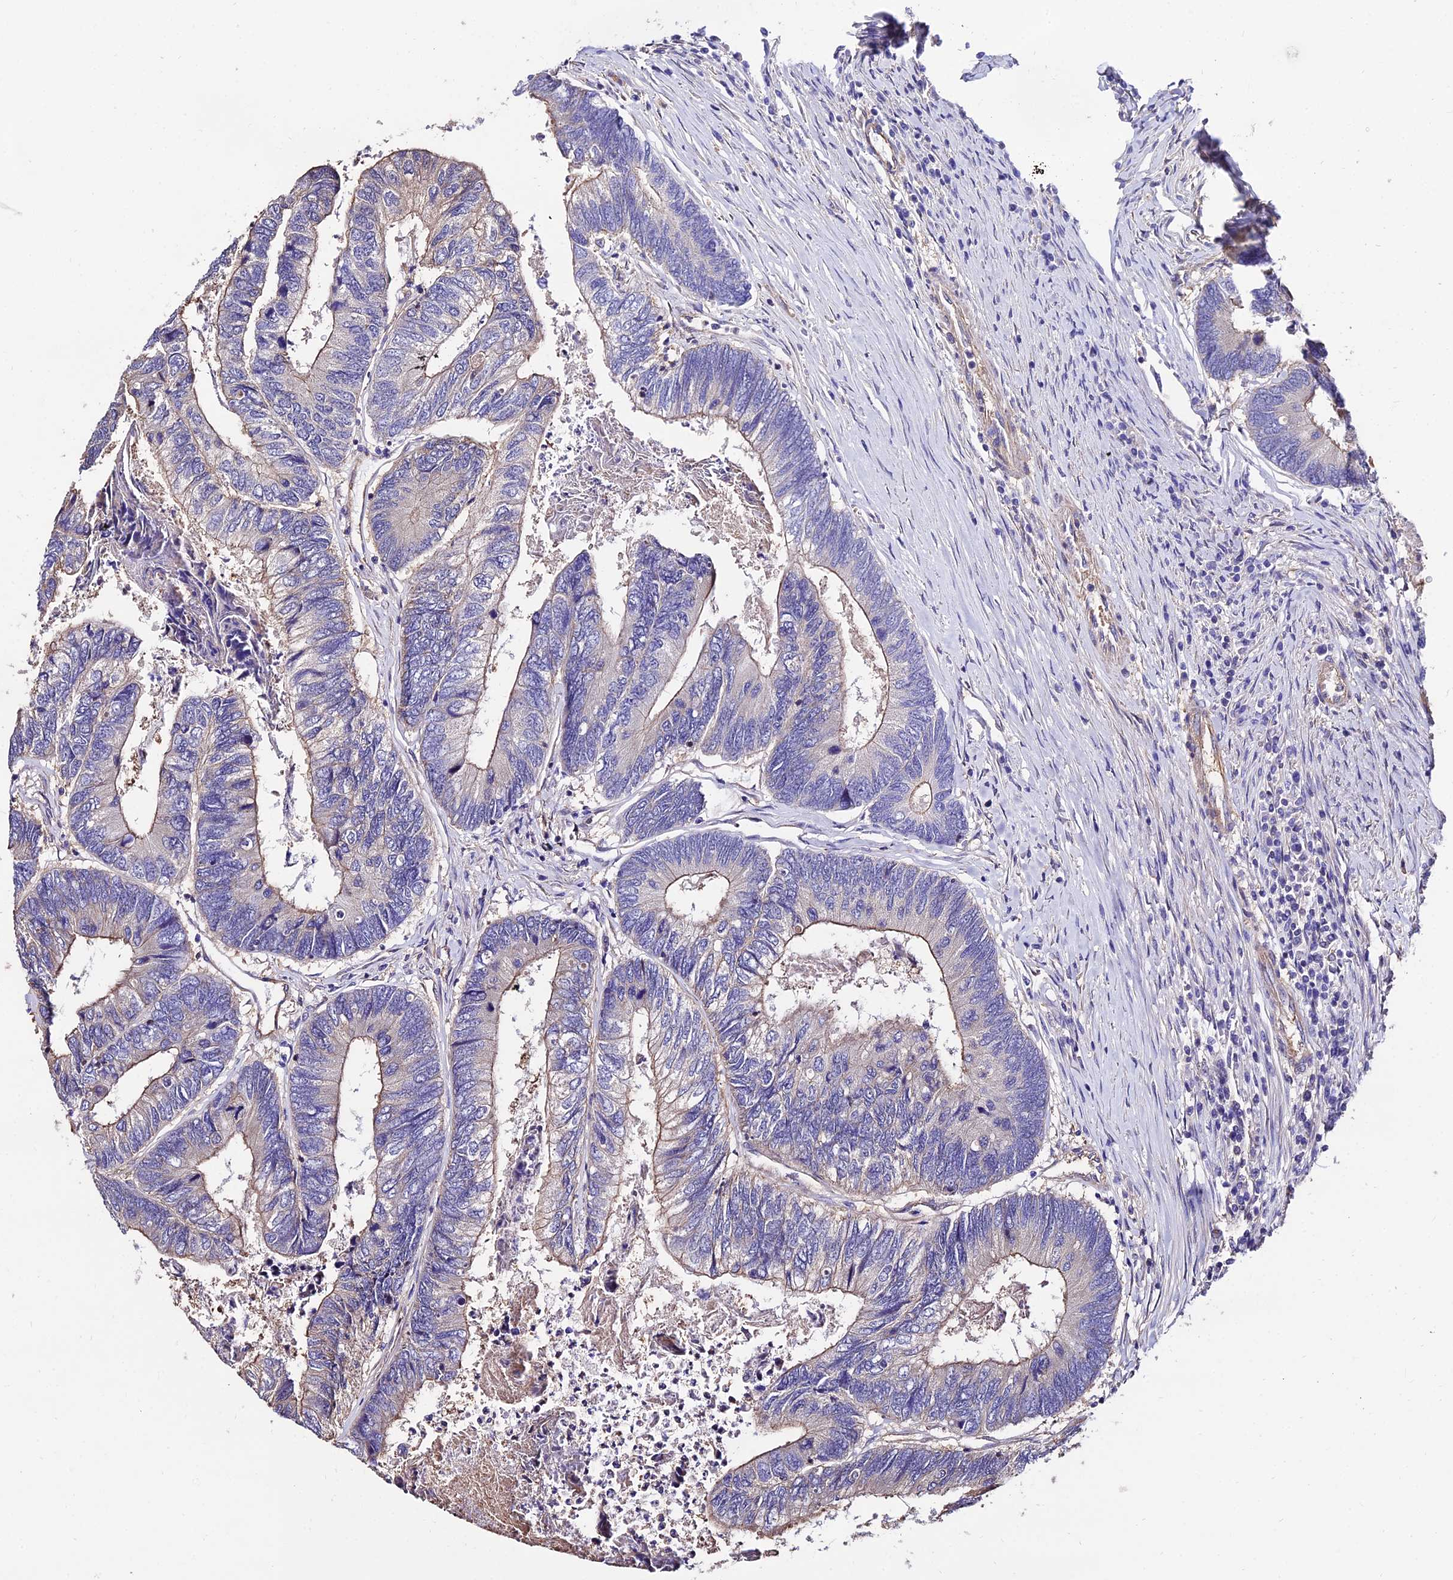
{"staining": {"intensity": "weak", "quantity": "25%-75%", "location": "cytoplasmic/membranous"}, "tissue": "colorectal cancer", "cell_type": "Tumor cells", "image_type": "cancer", "snomed": [{"axis": "morphology", "description": "Adenocarcinoma, NOS"}, {"axis": "topography", "description": "Colon"}], "caption": "Colorectal adenocarcinoma stained with a brown dye reveals weak cytoplasmic/membranous positive expression in approximately 25%-75% of tumor cells.", "gene": "CALM2", "patient": {"sex": "female", "age": 67}}